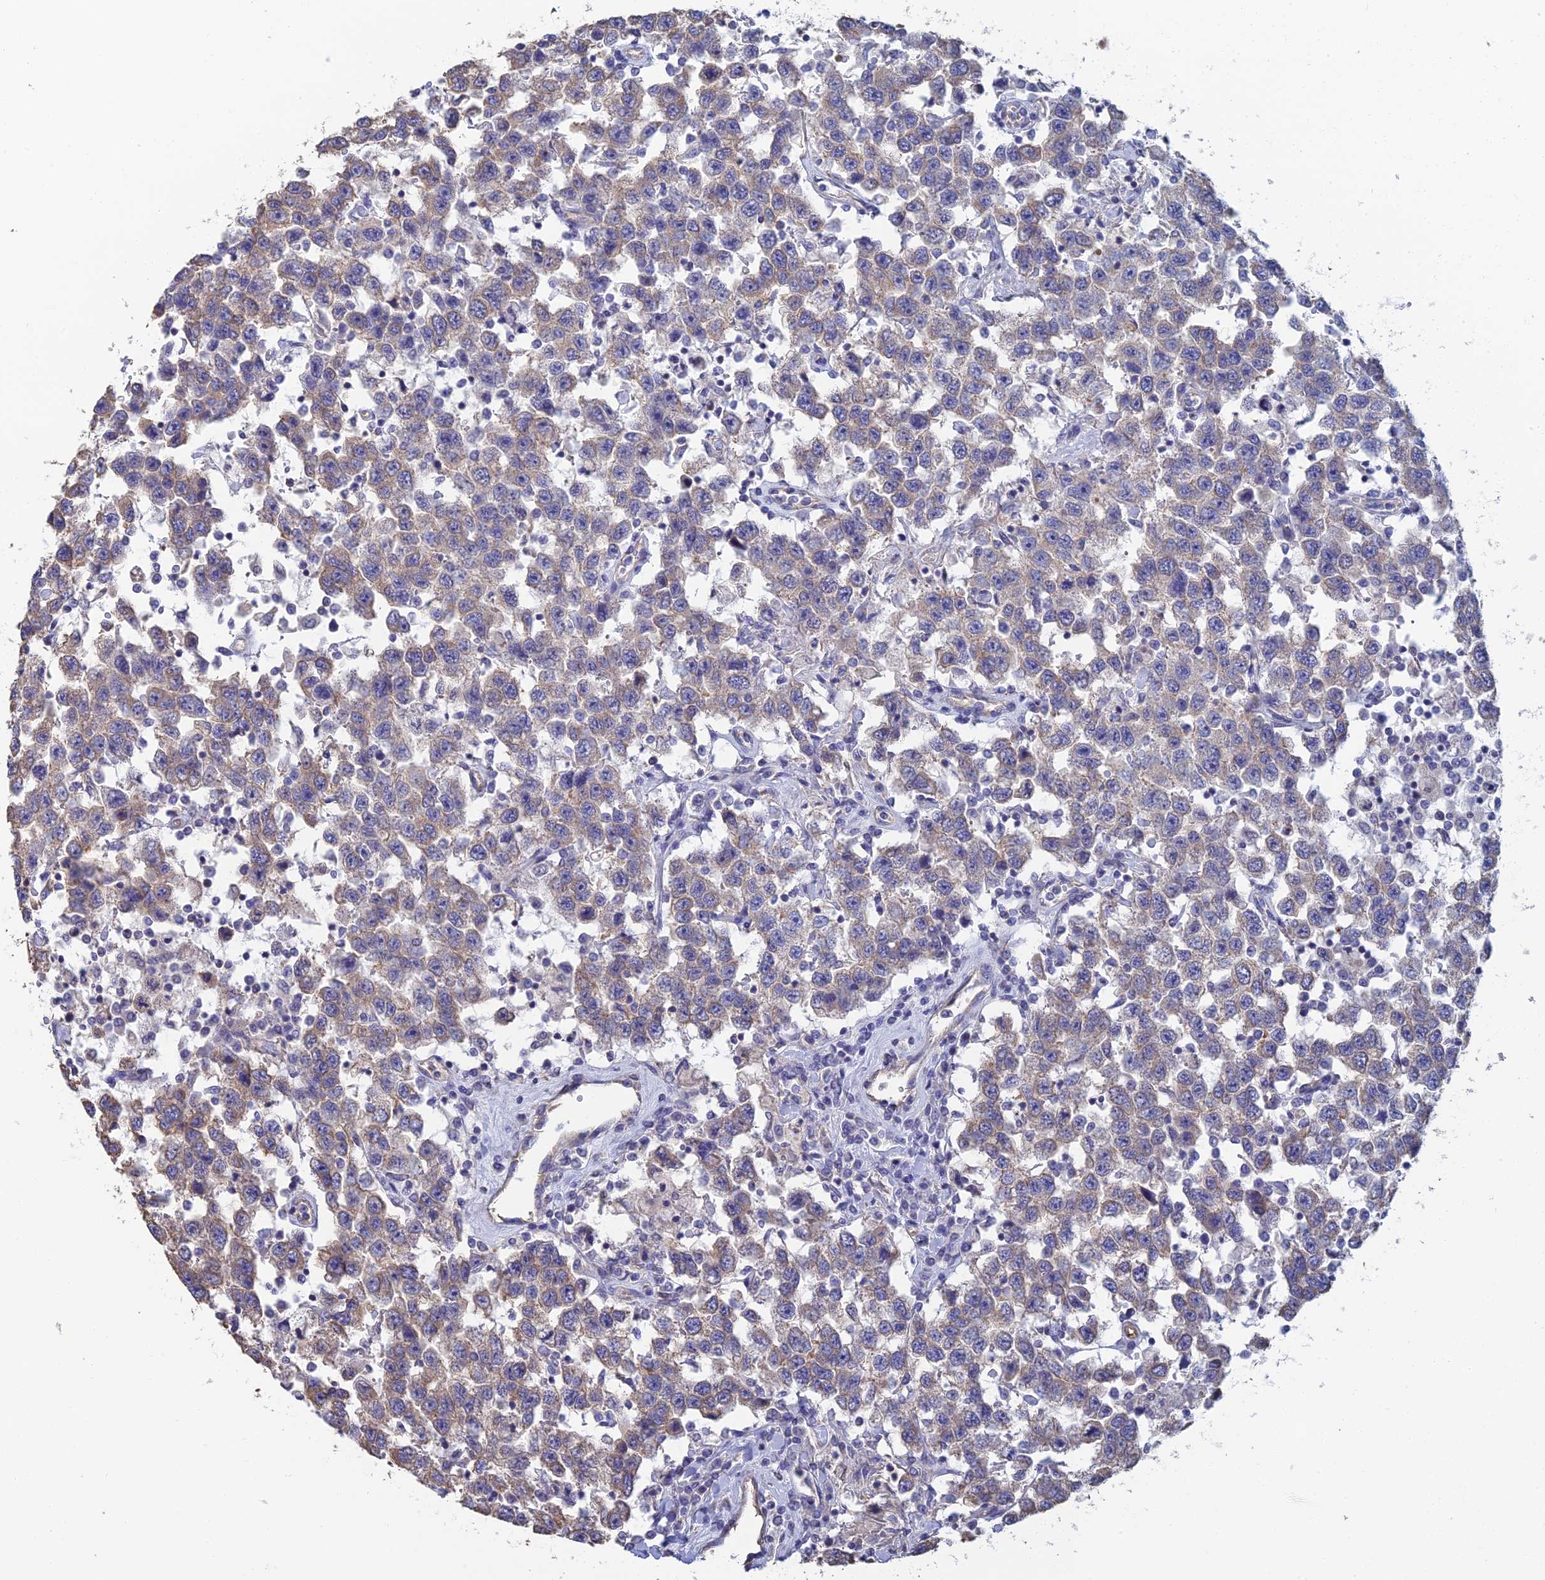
{"staining": {"intensity": "weak", "quantity": "<25%", "location": "cytoplasmic/membranous"}, "tissue": "testis cancer", "cell_type": "Tumor cells", "image_type": "cancer", "snomed": [{"axis": "morphology", "description": "Seminoma, NOS"}, {"axis": "topography", "description": "Testis"}], "caption": "Immunohistochemistry of human seminoma (testis) reveals no expression in tumor cells. Brightfield microscopy of immunohistochemistry stained with DAB (3,3'-diaminobenzidine) (brown) and hematoxylin (blue), captured at high magnification.", "gene": "PCDHA5", "patient": {"sex": "male", "age": 41}}